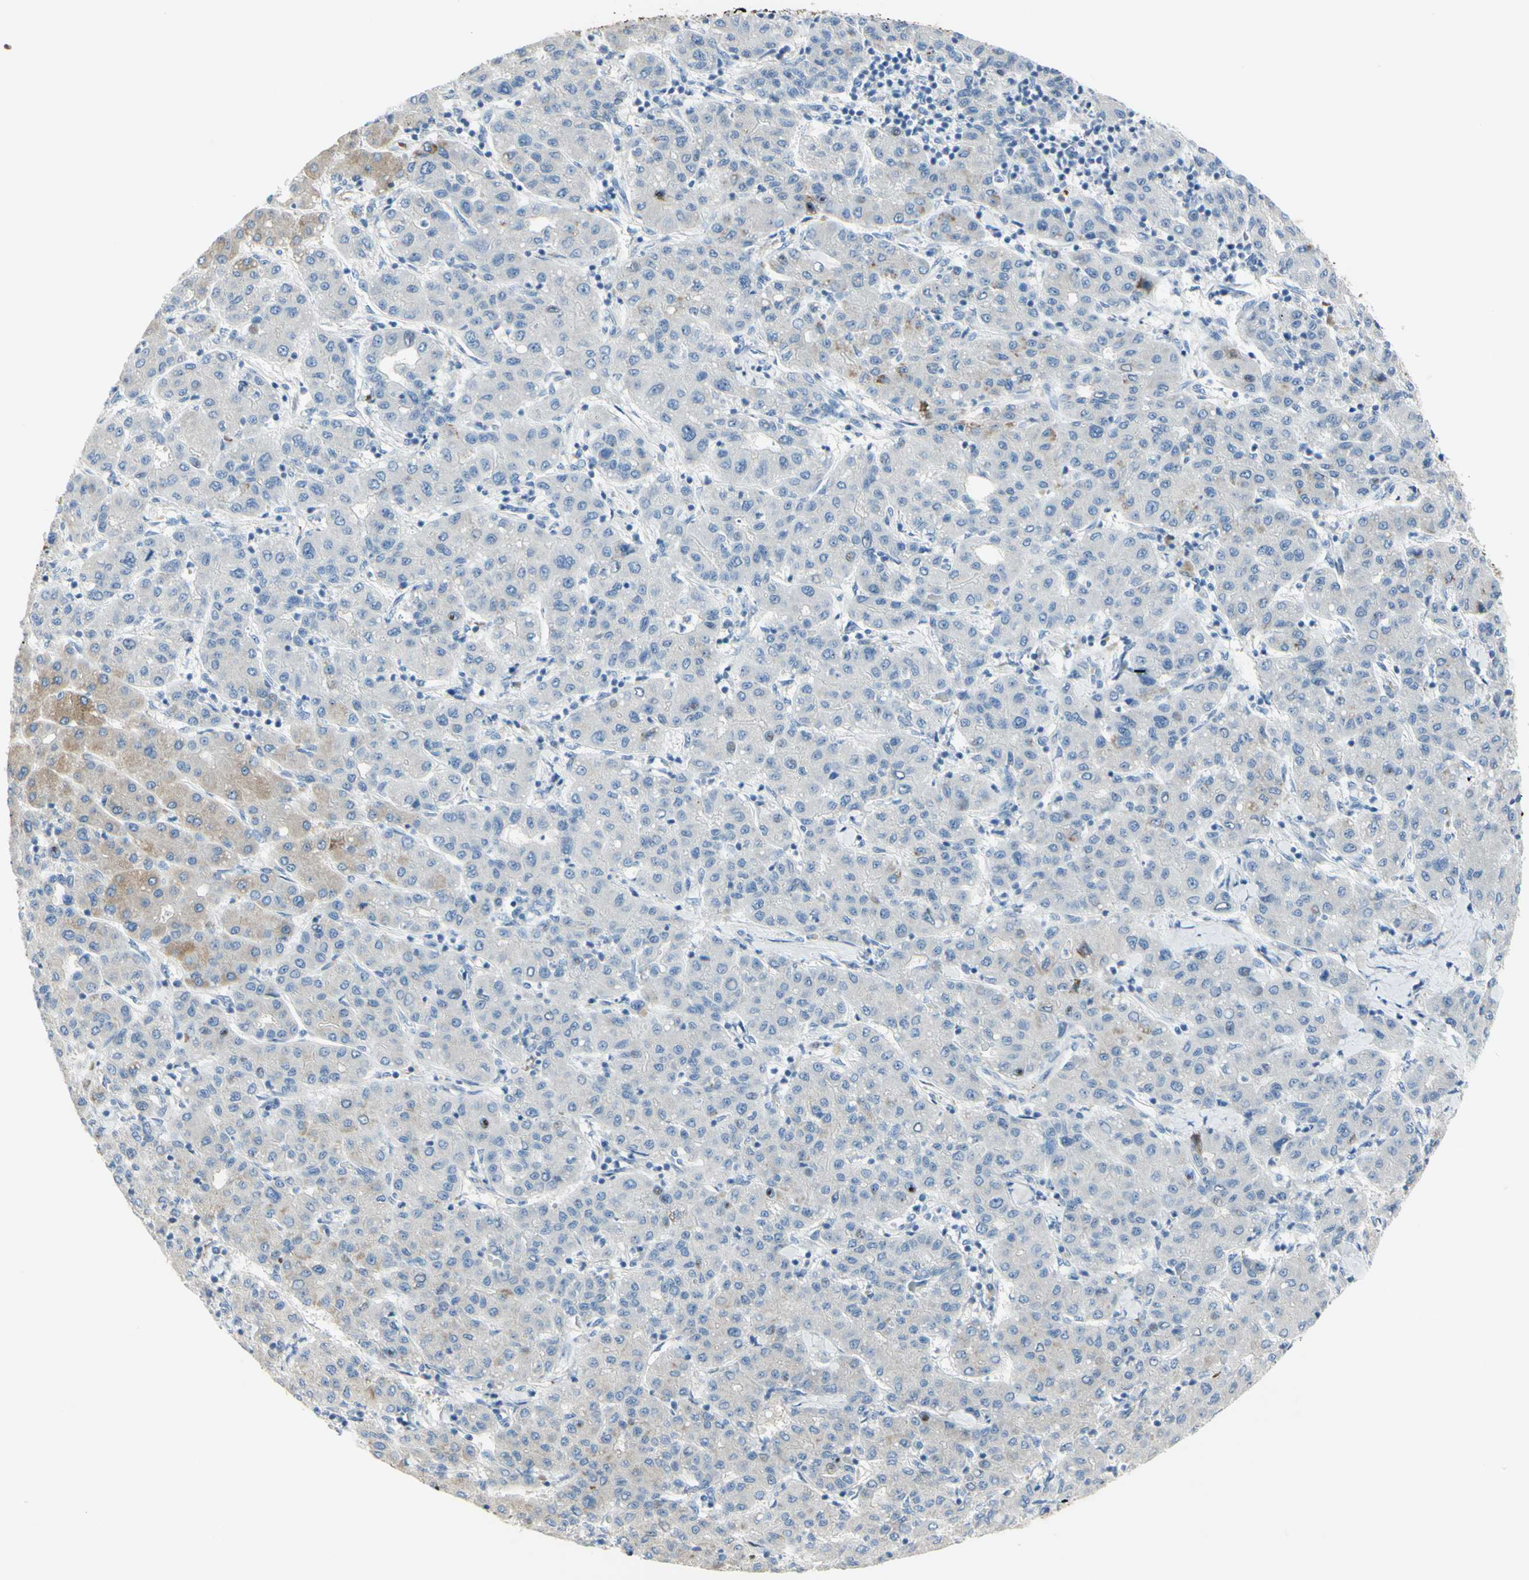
{"staining": {"intensity": "weak", "quantity": "<25%", "location": "cytoplasmic/membranous"}, "tissue": "liver cancer", "cell_type": "Tumor cells", "image_type": "cancer", "snomed": [{"axis": "morphology", "description": "Carcinoma, Hepatocellular, NOS"}, {"axis": "topography", "description": "Liver"}], "caption": "Tumor cells show no significant expression in hepatocellular carcinoma (liver). (Immunohistochemistry (ihc), brightfield microscopy, high magnification).", "gene": "NCBP2L", "patient": {"sex": "male", "age": 65}}